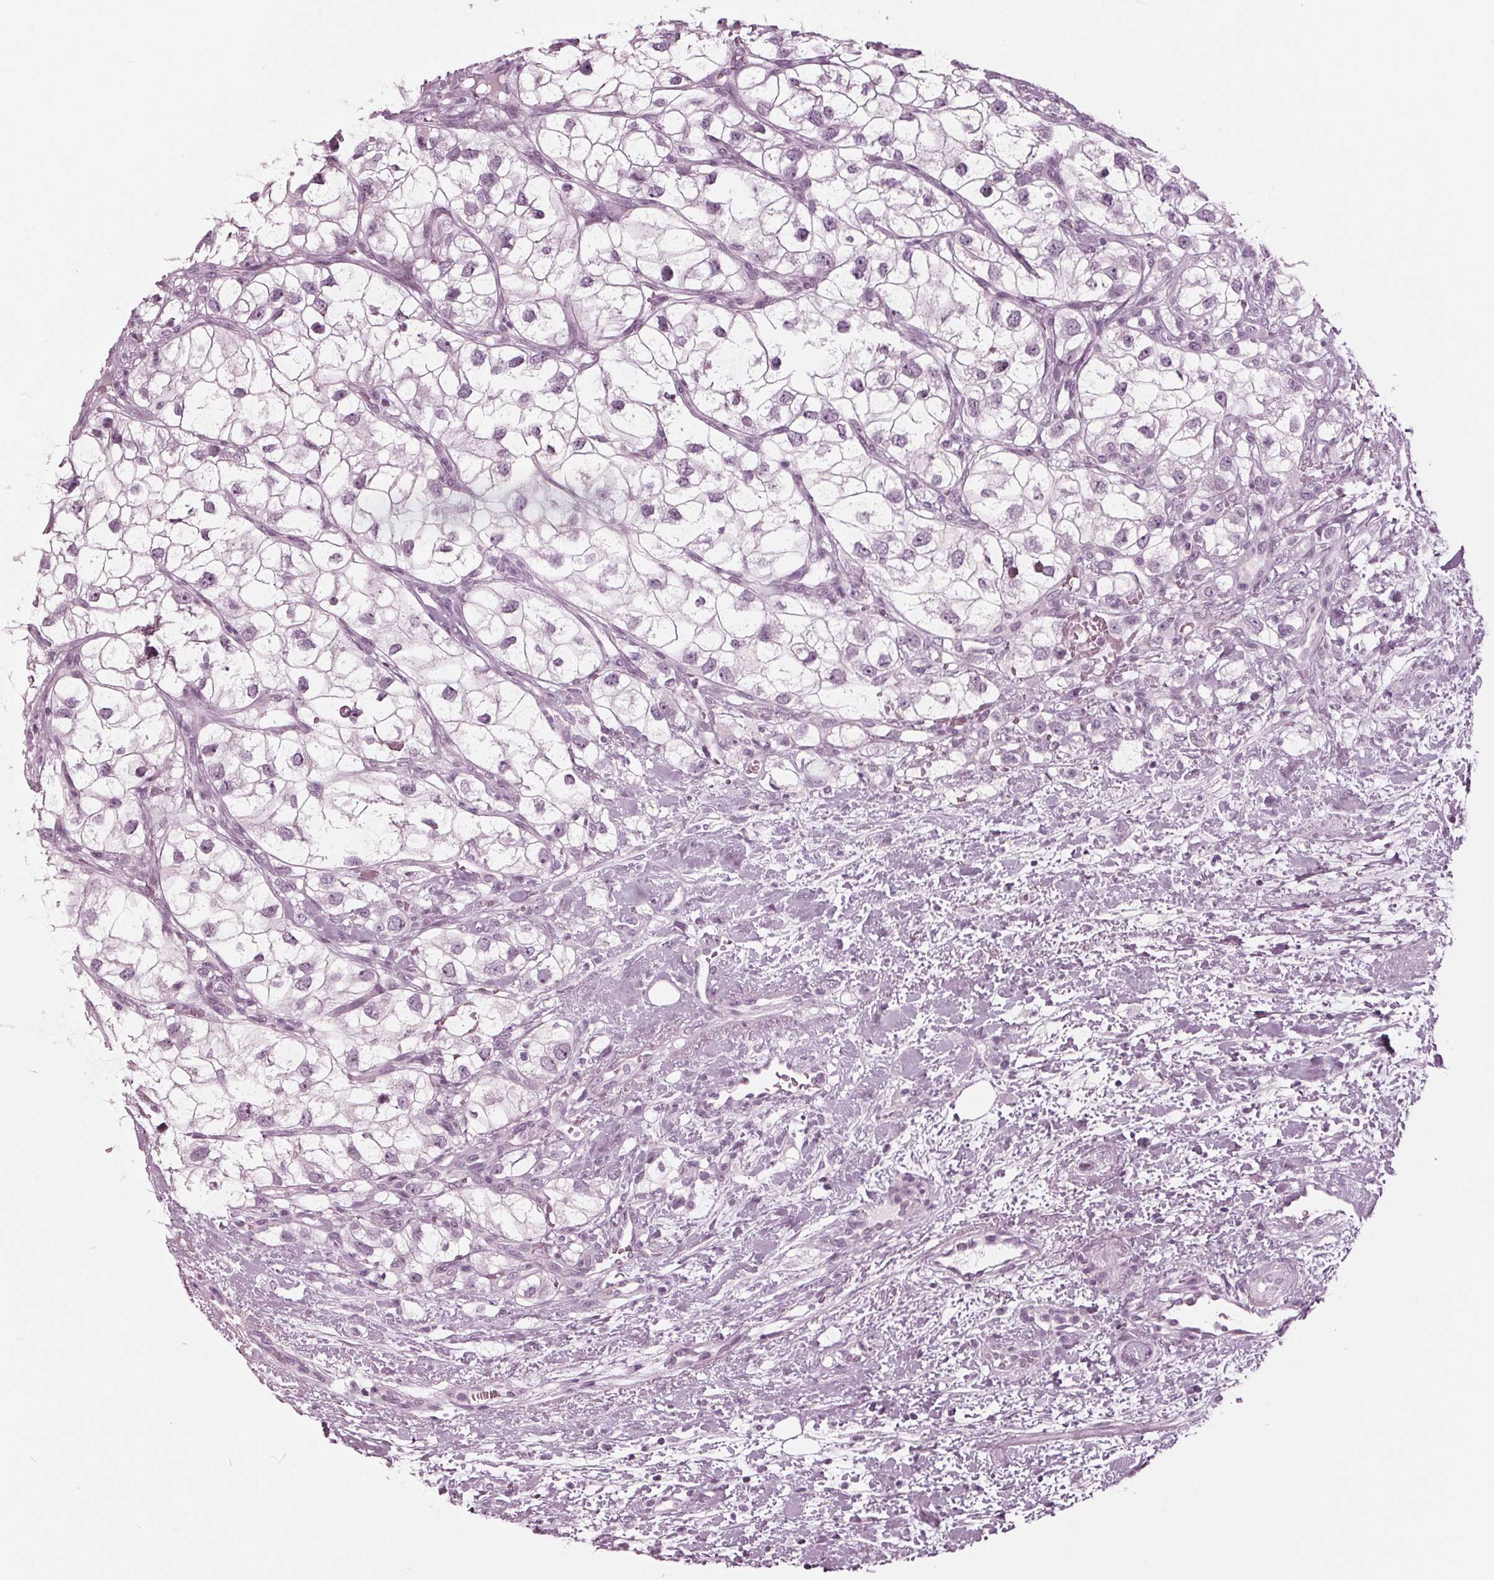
{"staining": {"intensity": "negative", "quantity": "none", "location": "none"}, "tissue": "renal cancer", "cell_type": "Tumor cells", "image_type": "cancer", "snomed": [{"axis": "morphology", "description": "Adenocarcinoma, NOS"}, {"axis": "topography", "description": "Kidney"}], "caption": "Immunohistochemistry histopathology image of human renal cancer stained for a protein (brown), which shows no positivity in tumor cells. (DAB (3,3'-diaminobenzidine) immunohistochemistry visualized using brightfield microscopy, high magnification).", "gene": "KRT28", "patient": {"sex": "male", "age": 59}}